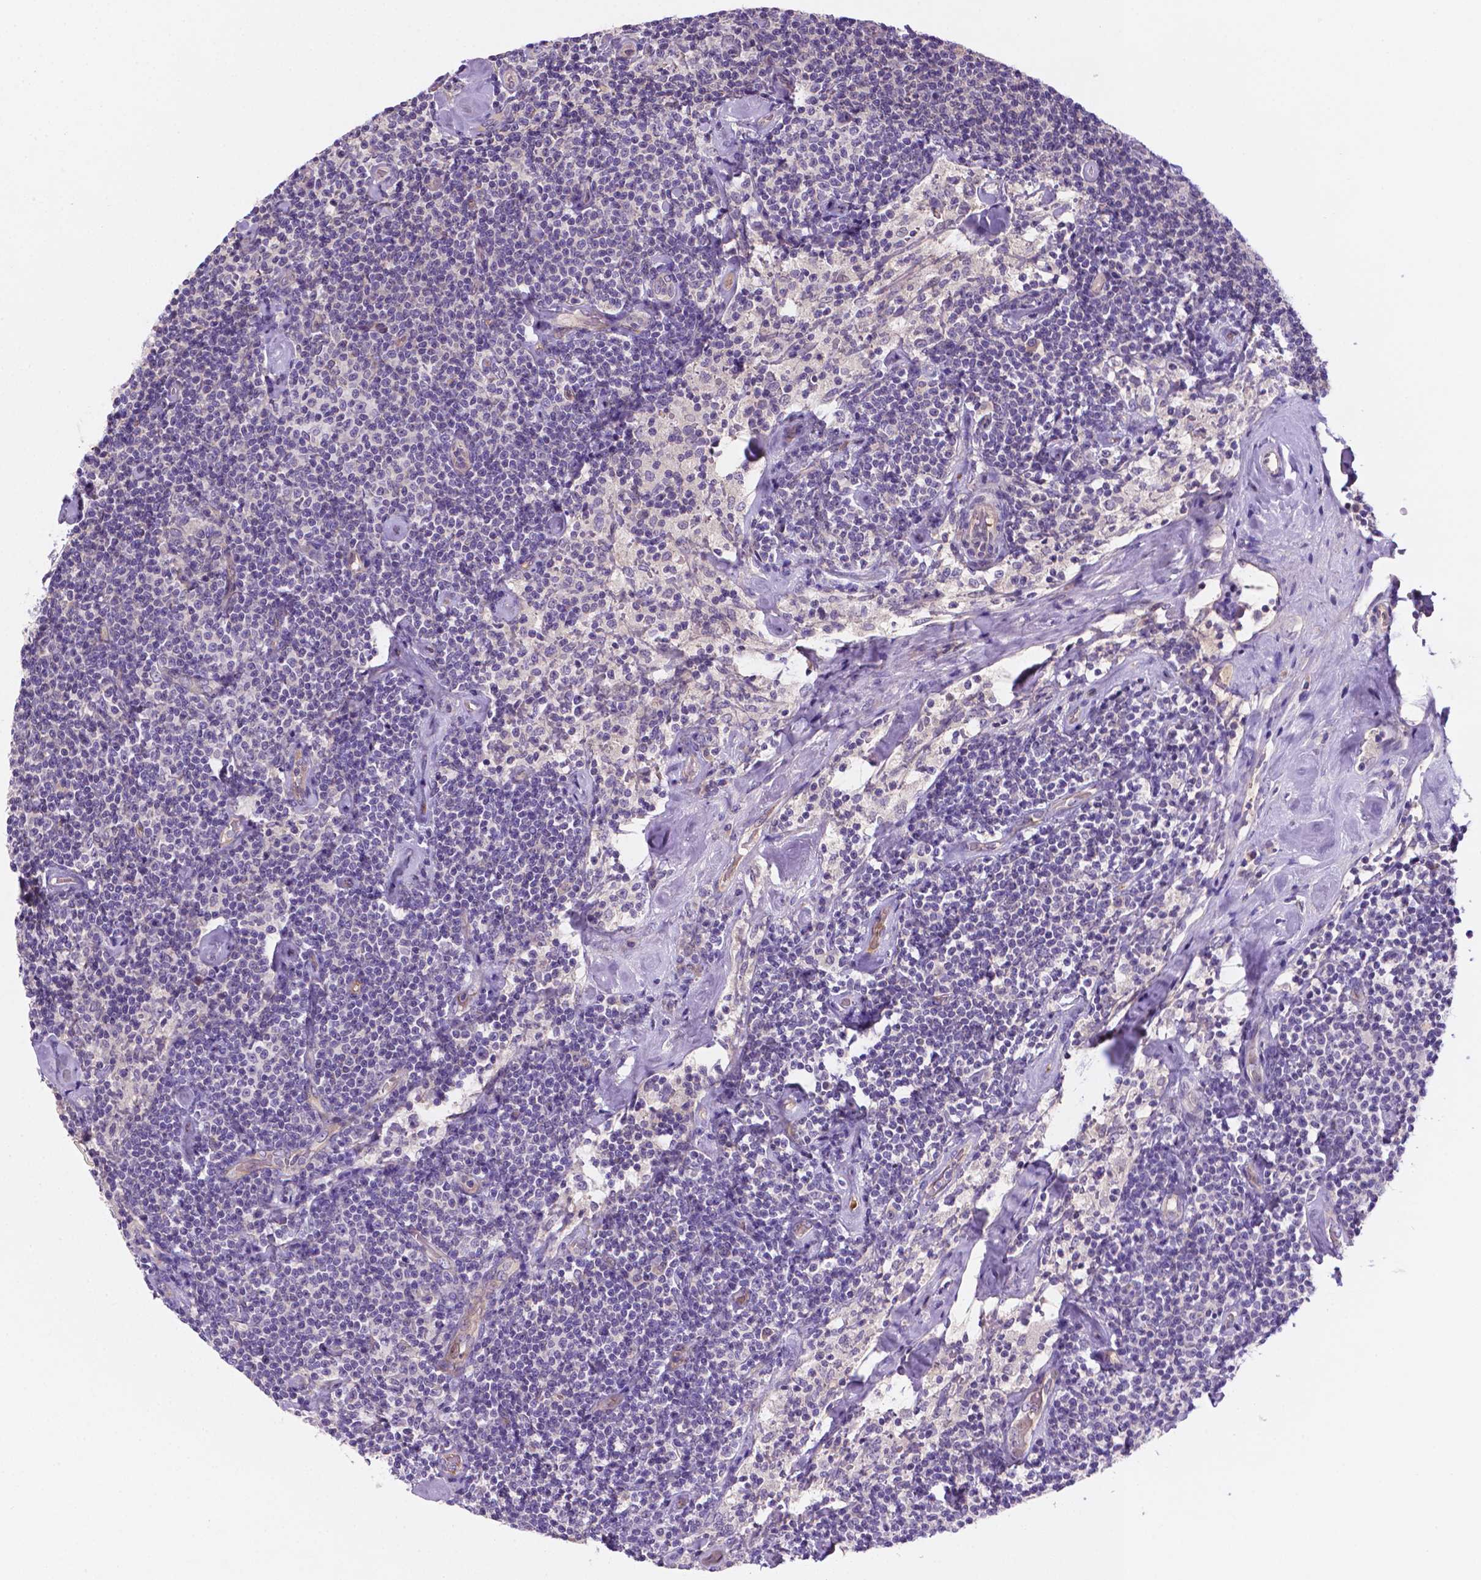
{"staining": {"intensity": "negative", "quantity": "none", "location": "none"}, "tissue": "lymphoma", "cell_type": "Tumor cells", "image_type": "cancer", "snomed": [{"axis": "morphology", "description": "Malignant lymphoma, non-Hodgkin's type, Low grade"}, {"axis": "topography", "description": "Lymph node"}], "caption": "A photomicrograph of human malignant lymphoma, non-Hodgkin's type (low-grade) is negative for staining in tumor cells. The staining is performed using DAB (3,3'-diaminobenzidine) brown chromogen with nuclei counter-stained in using hematoxylin.", "gene": "TM4SF20", "patient": {"sex": "male", "age": 81}}